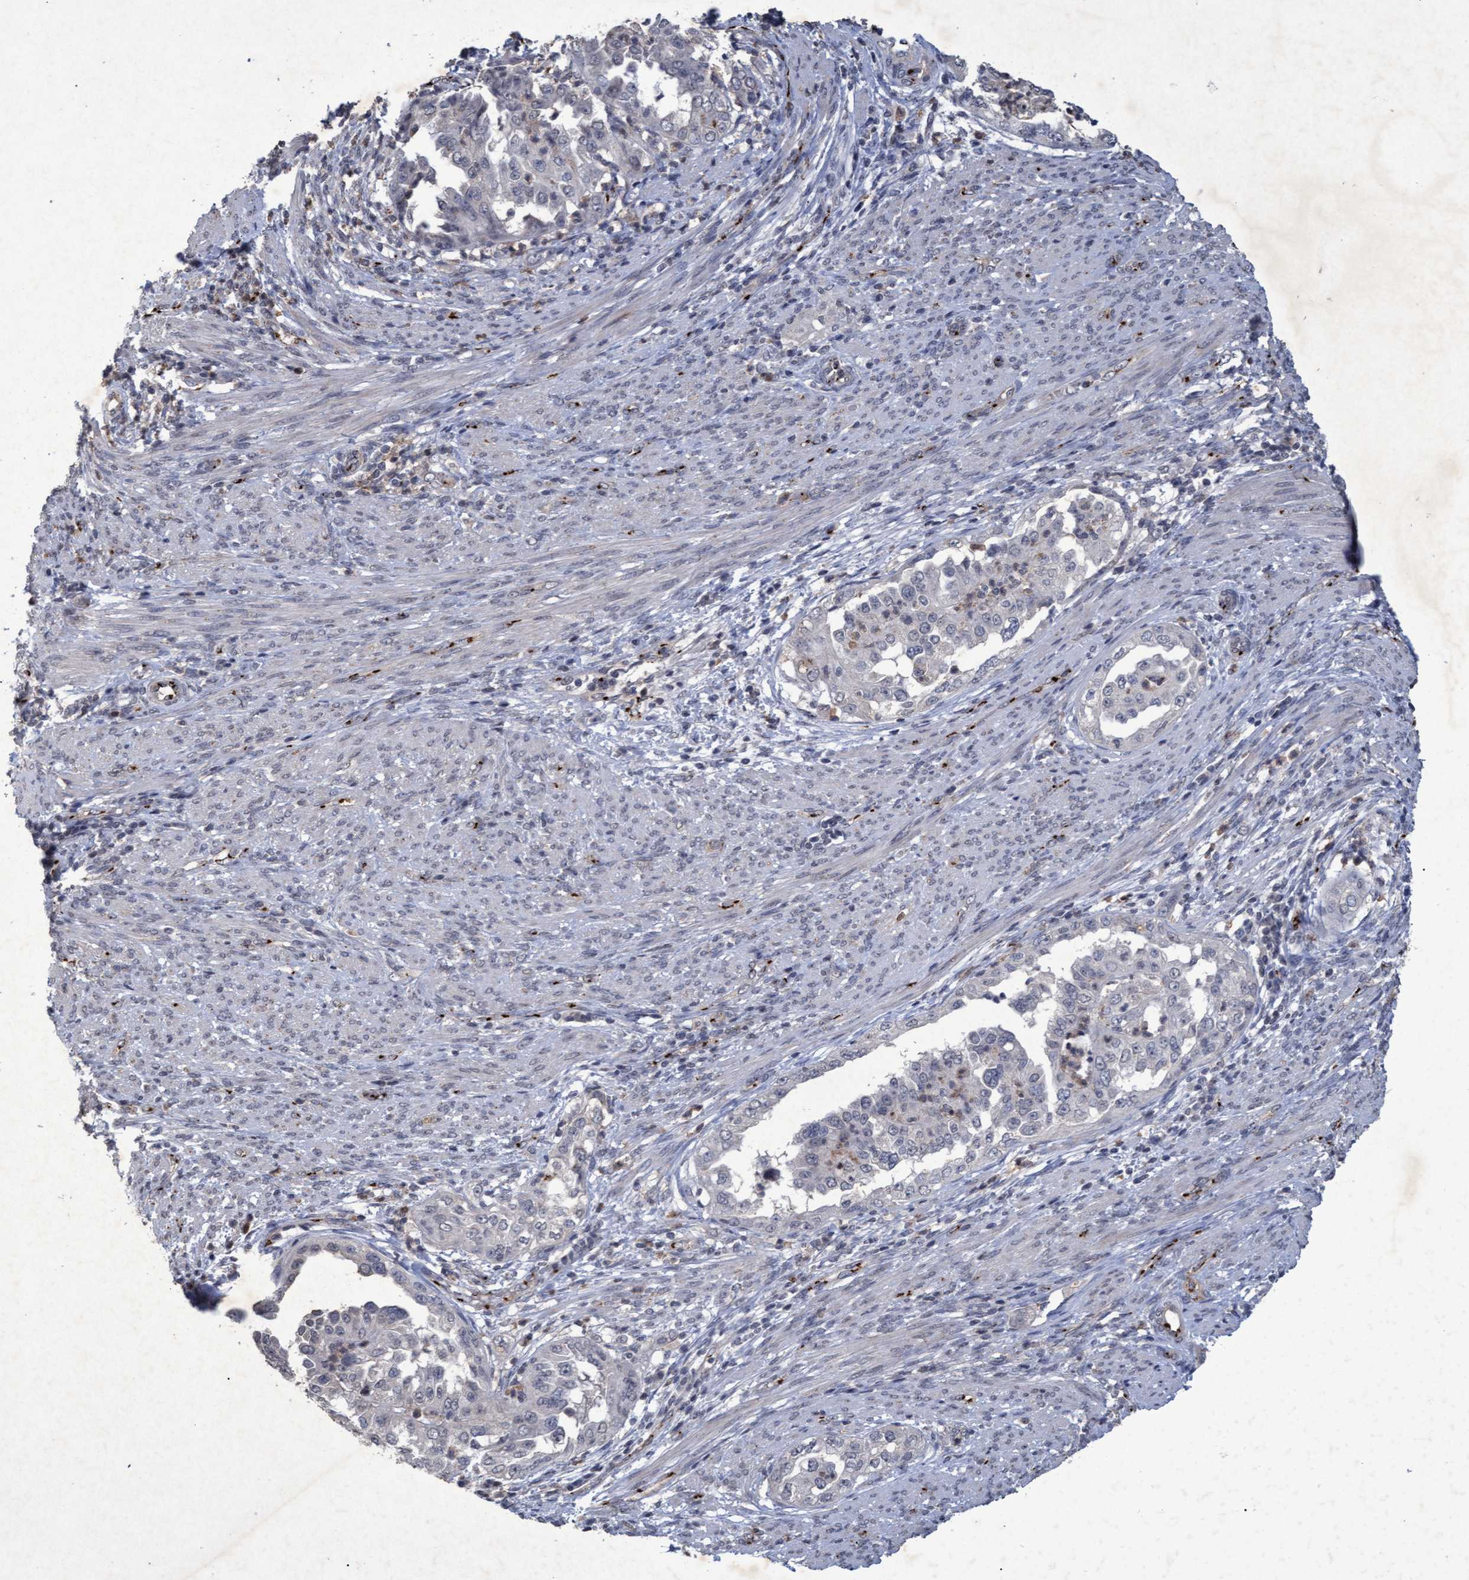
{"staining": {"intensity": "negative", "quantity": "none", "location": "none"}, "tissue": "endometrial cancer", "cell_type": "Tumor cells", "image_type": "cancer", "snomed": [{"axis": "morphology", "description": "Adenocarcinoma, NOS"}, {"axis": "topography", "description": "Endometrium"}], "caption": "Tumor cells are negative for protein expression in human endometrial adenocarcinoma.", "gene": "GALC", "patient": {"sex": "female", "age": 85}}